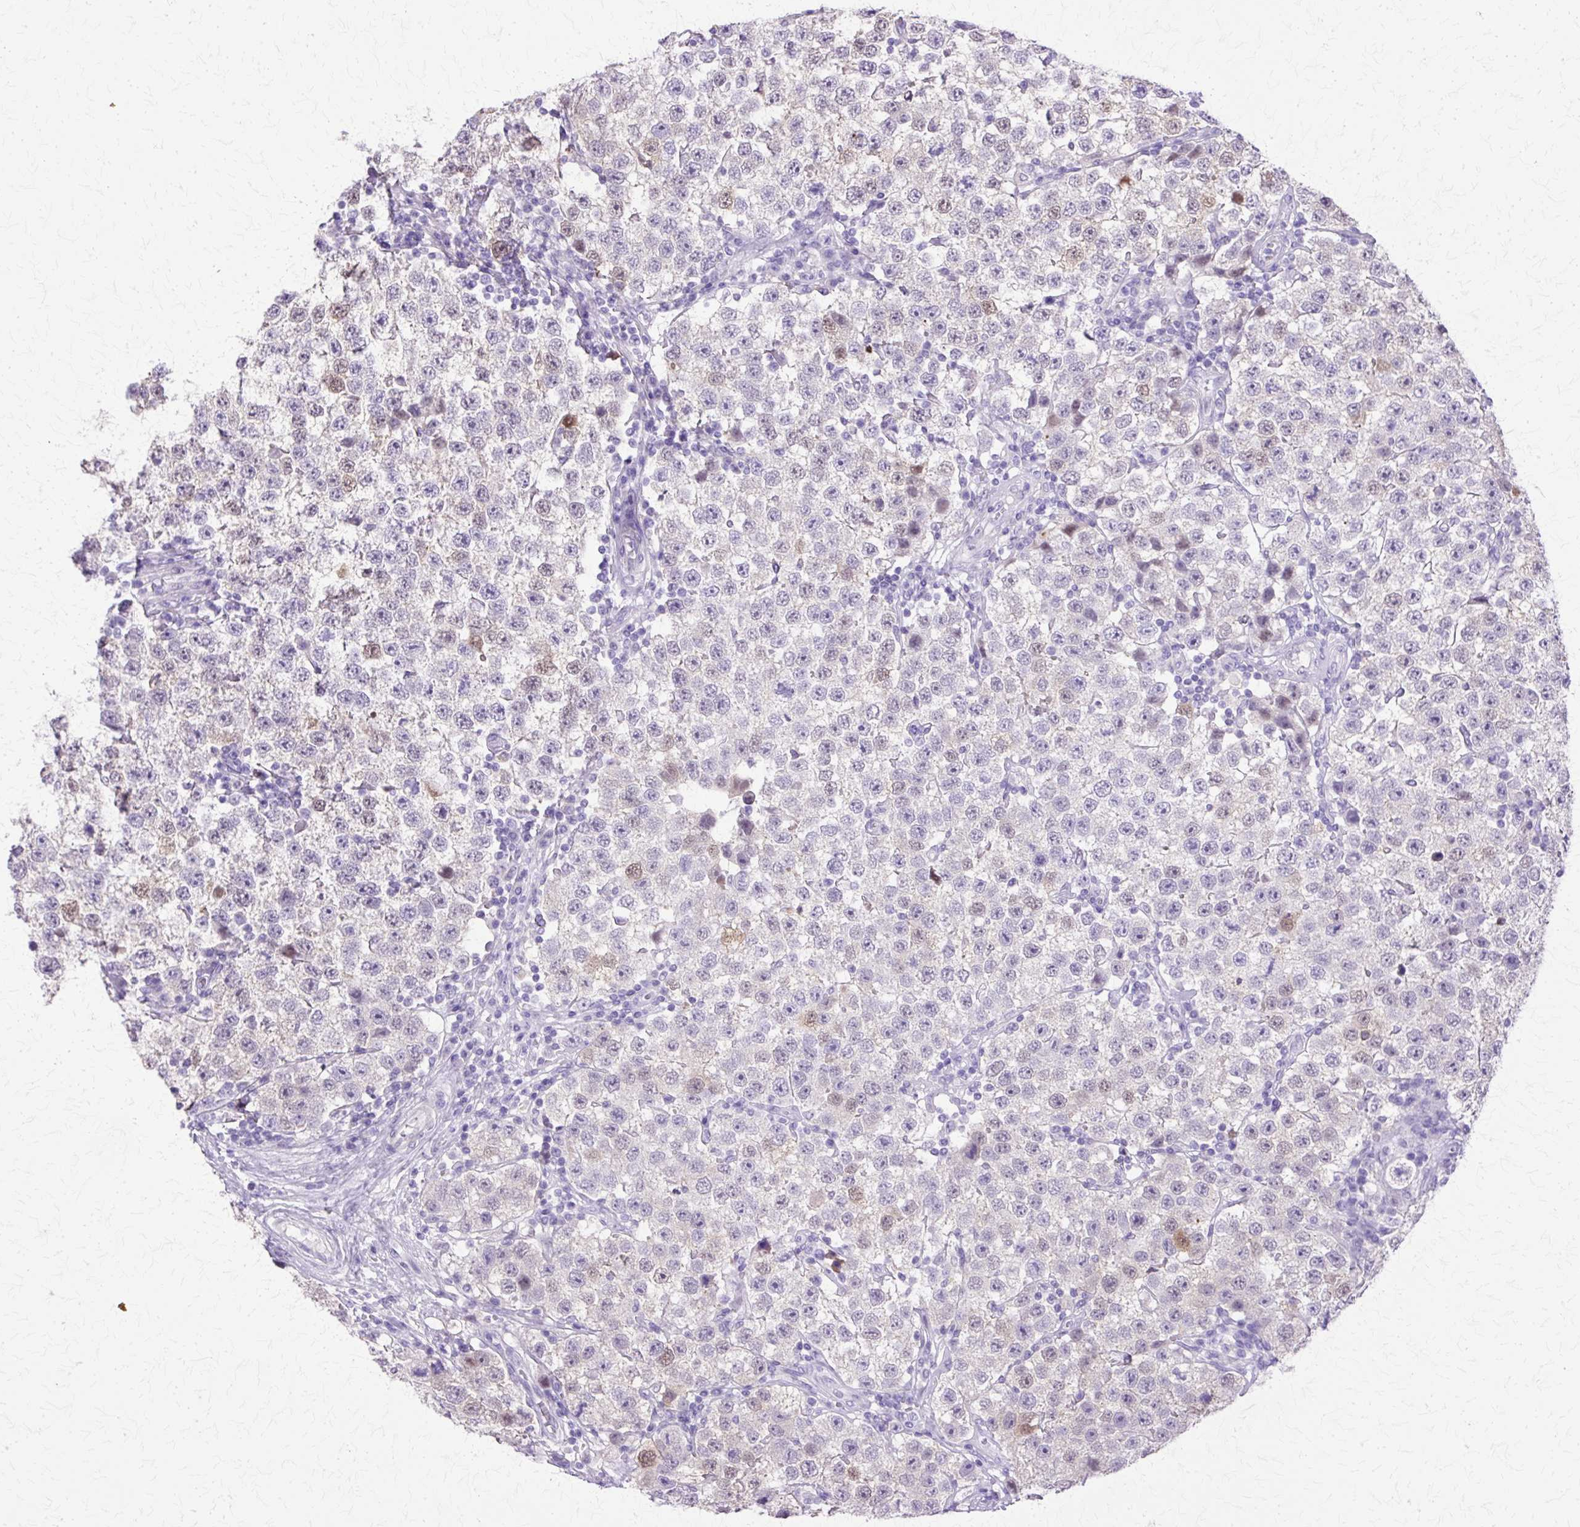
{"staining": {"intensity": "moderate", "quantity": "<25%", "location": "nuclear"}, "tissue": "testis cancer", "cell_type": "Tumor cells", "image_type": "cancer", "snomed": [{"axis": "morphology", "description": "Seminoma, NOS"}, {"axis": "topography", "description": "Testis"}], "caption": "Human seminoma (testis) stained for a protein (brown) shows moderate nuclear positive expression in approximately <25% of tumor cells.", "gene": "HSPA8", "patient": {"sex": "male", "age": 34}}